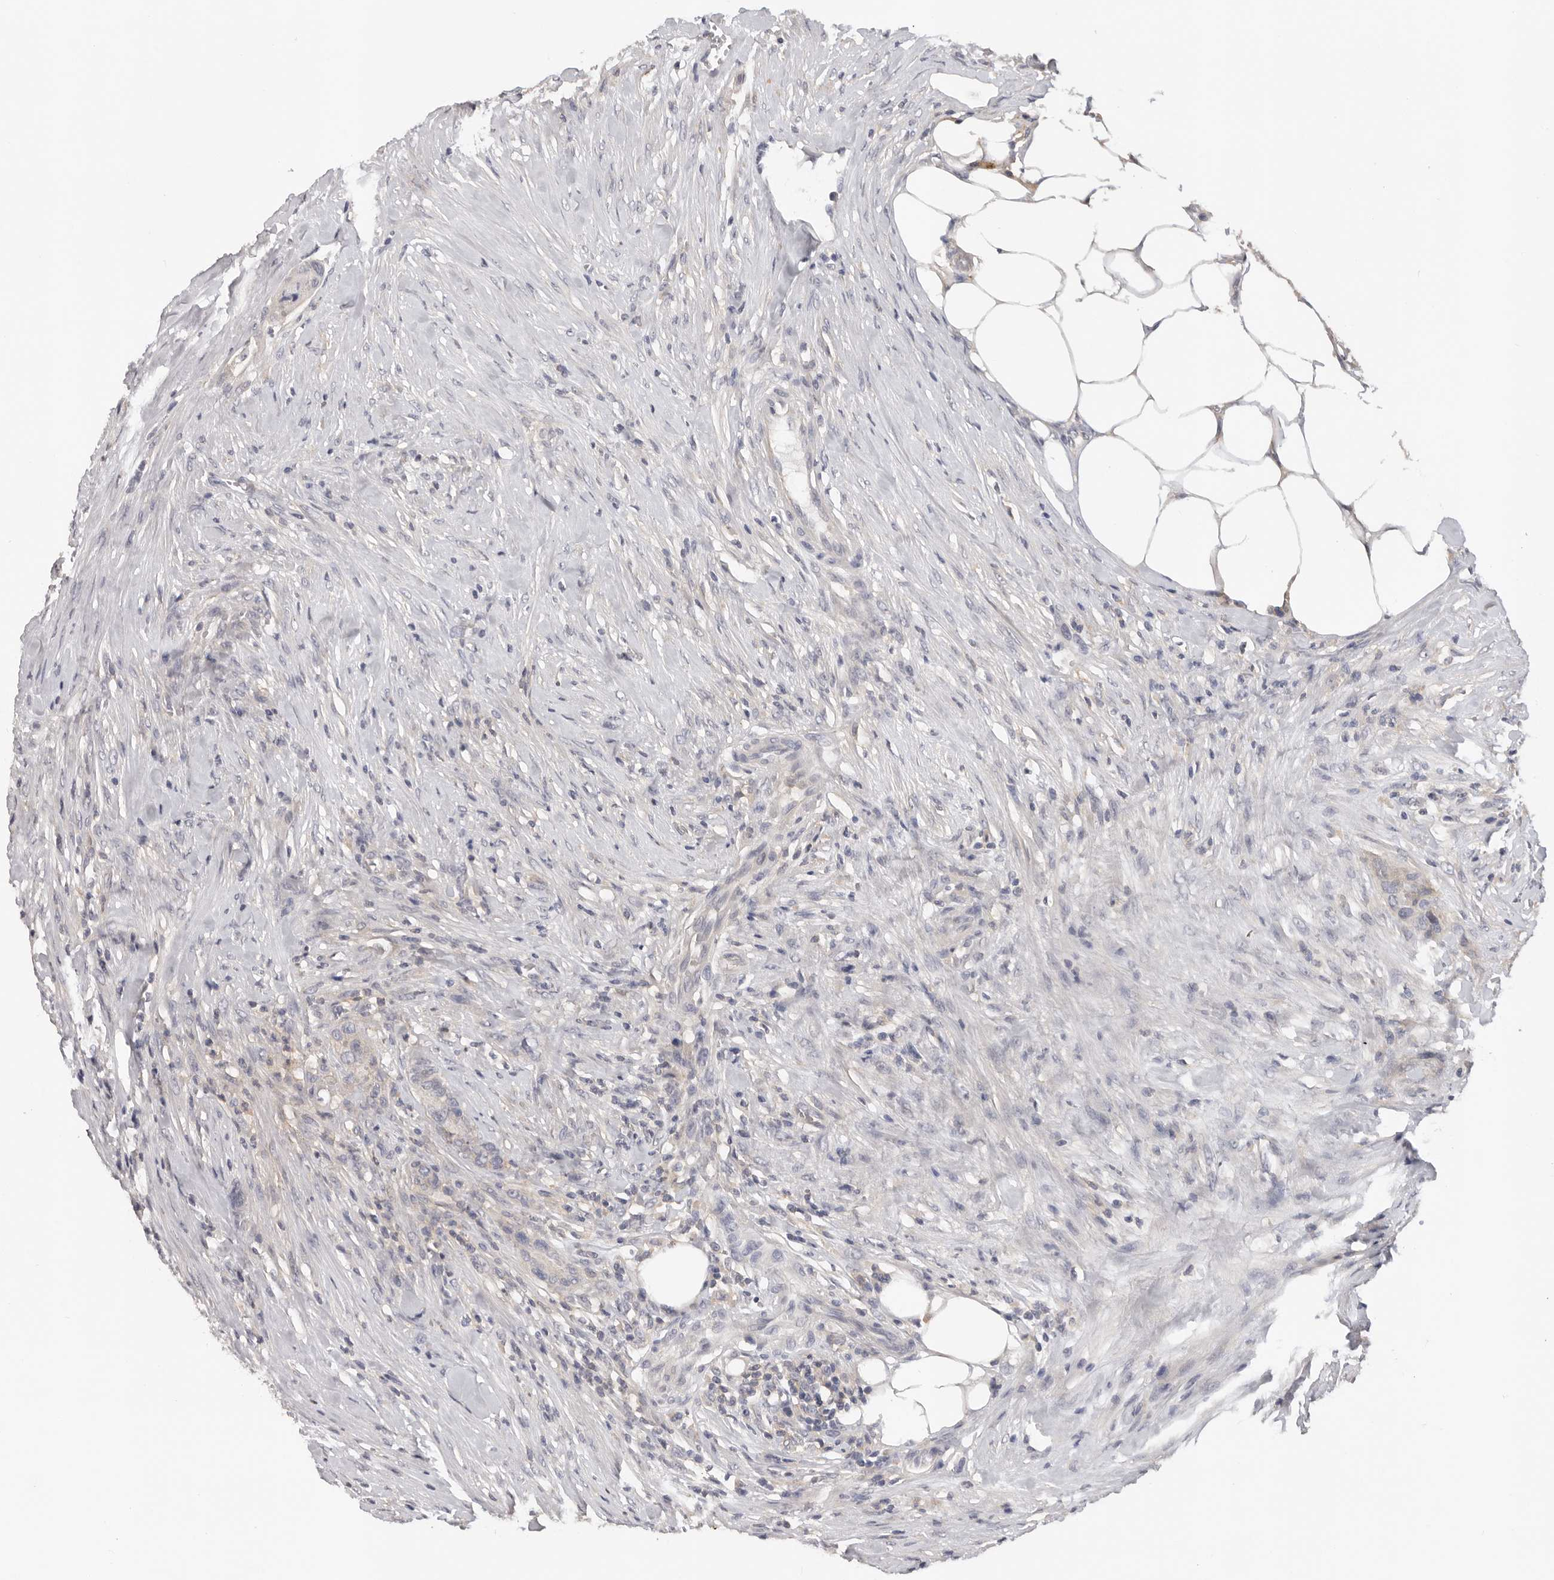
{"staining": {"intensity": "negative", "quantity": "none", "location": "none"}, "tissue": "urothelial cancer", "cell_type": "Tumor cells", "image_type": "cancer", "snomed": [{"axis": "morphology", "description": "Urothelial carcinoma, High grade"}, {"axis": "topography", "description": "Urinary bladder"}], "caption": "A high-resolution photomicrograph shows immunohistochemistry staining of urothelial carcinoma (high-grade), which shows no significant staining in tumor cells. The staining is performed using DAB brown chromogen with nuclei counter-stained in using hematoxylin.", "gene": "WDTC1", "patient": {"sex": "male", "age": 35}}